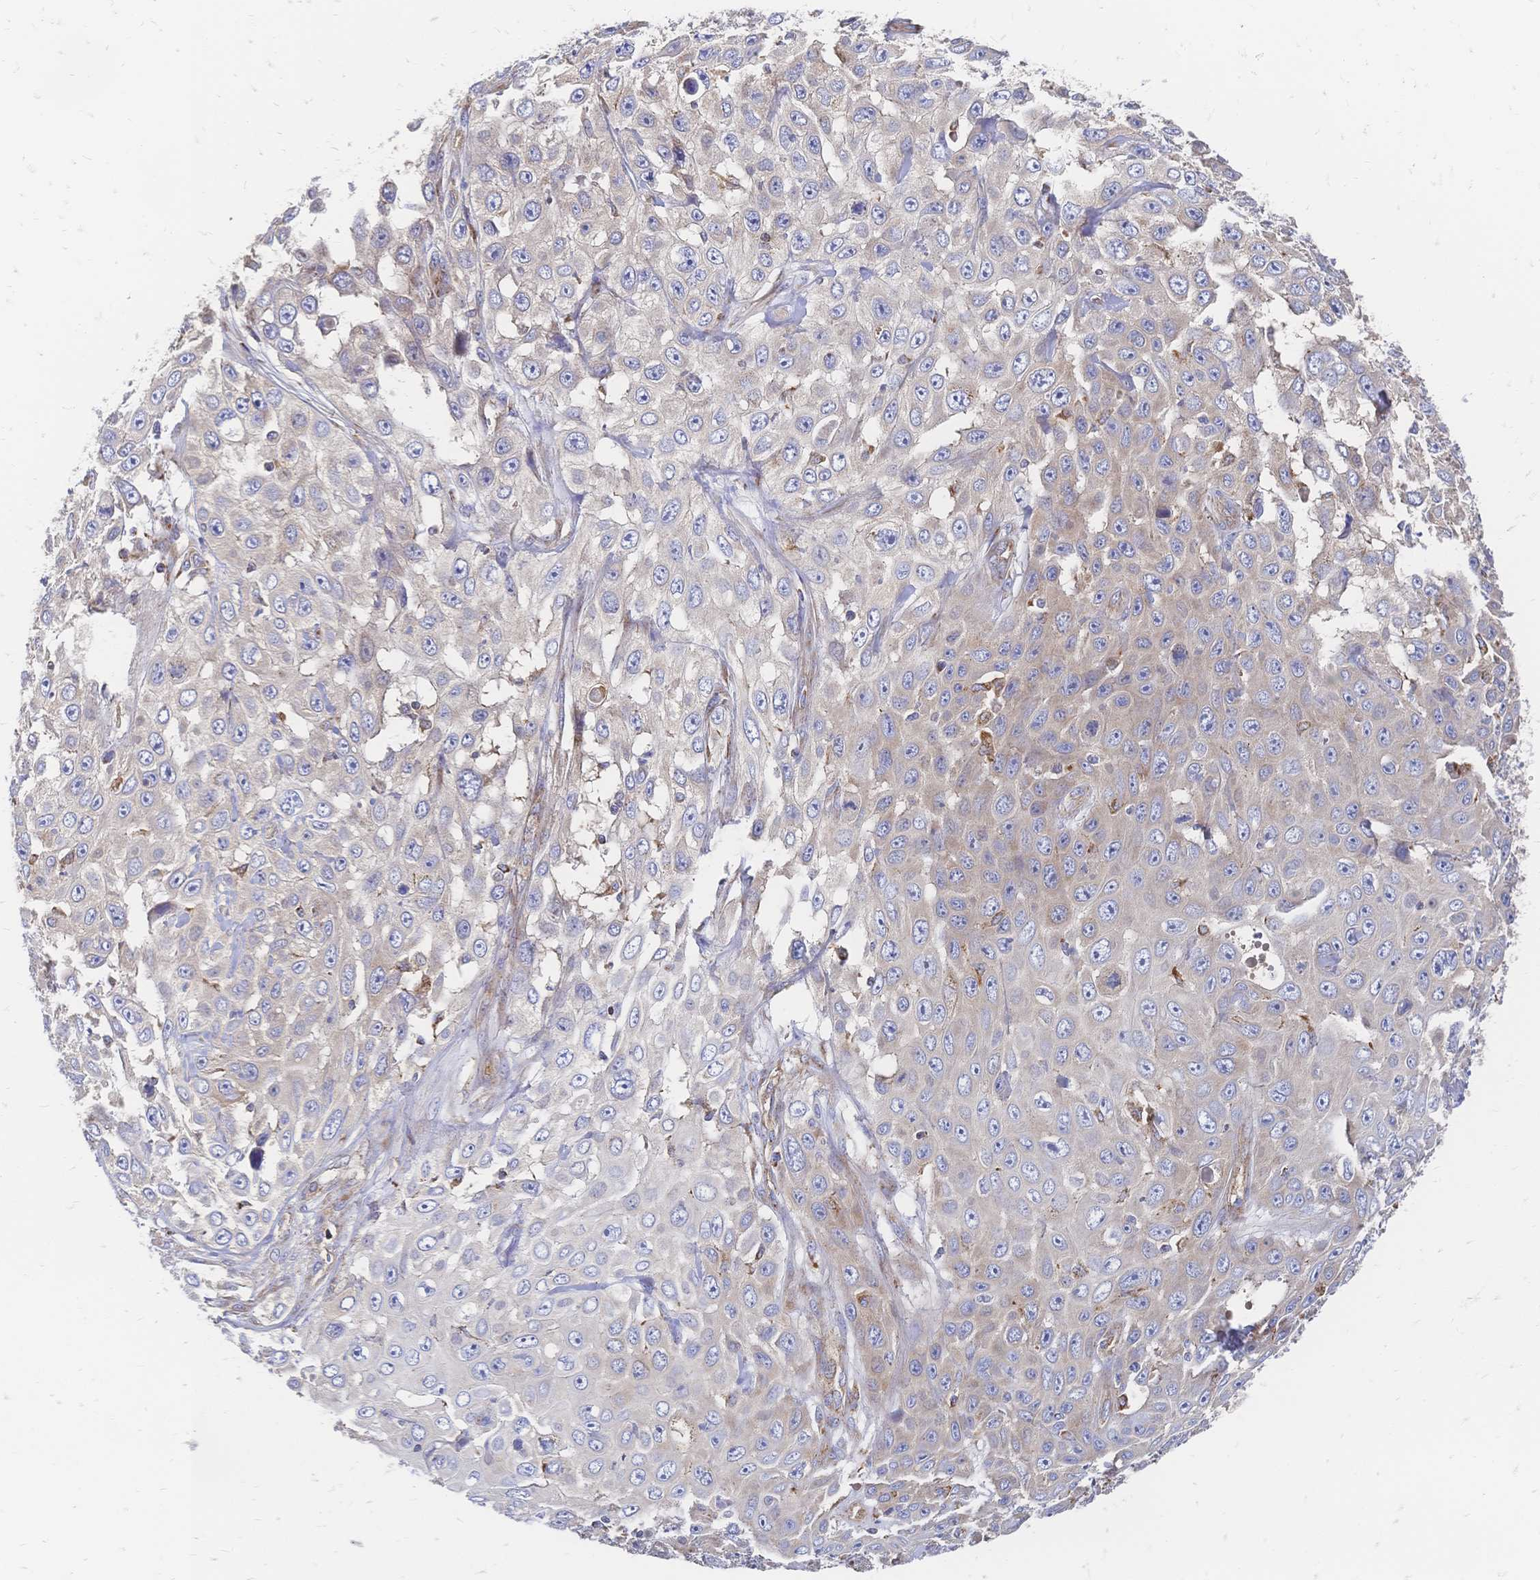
{"staining": {"intensity": "negative", "quantity": "none", "location": "none"}, "tissue": "skin cancer", "cell_type": "Tumor cells", "image_type": "cancer", "snomed": [{"axis": "morphology", "description": "Squamous cell carcinoma, NOS"}, {"axis": "topography", "description": "Skin"}], "caption": "Immunohistochemistry (IHC) of squamous cell carcinoma (skin) displays no staining in tumor cells.", "gene": "SORBS1", "patient": {"sex": "male", "age": 82}}